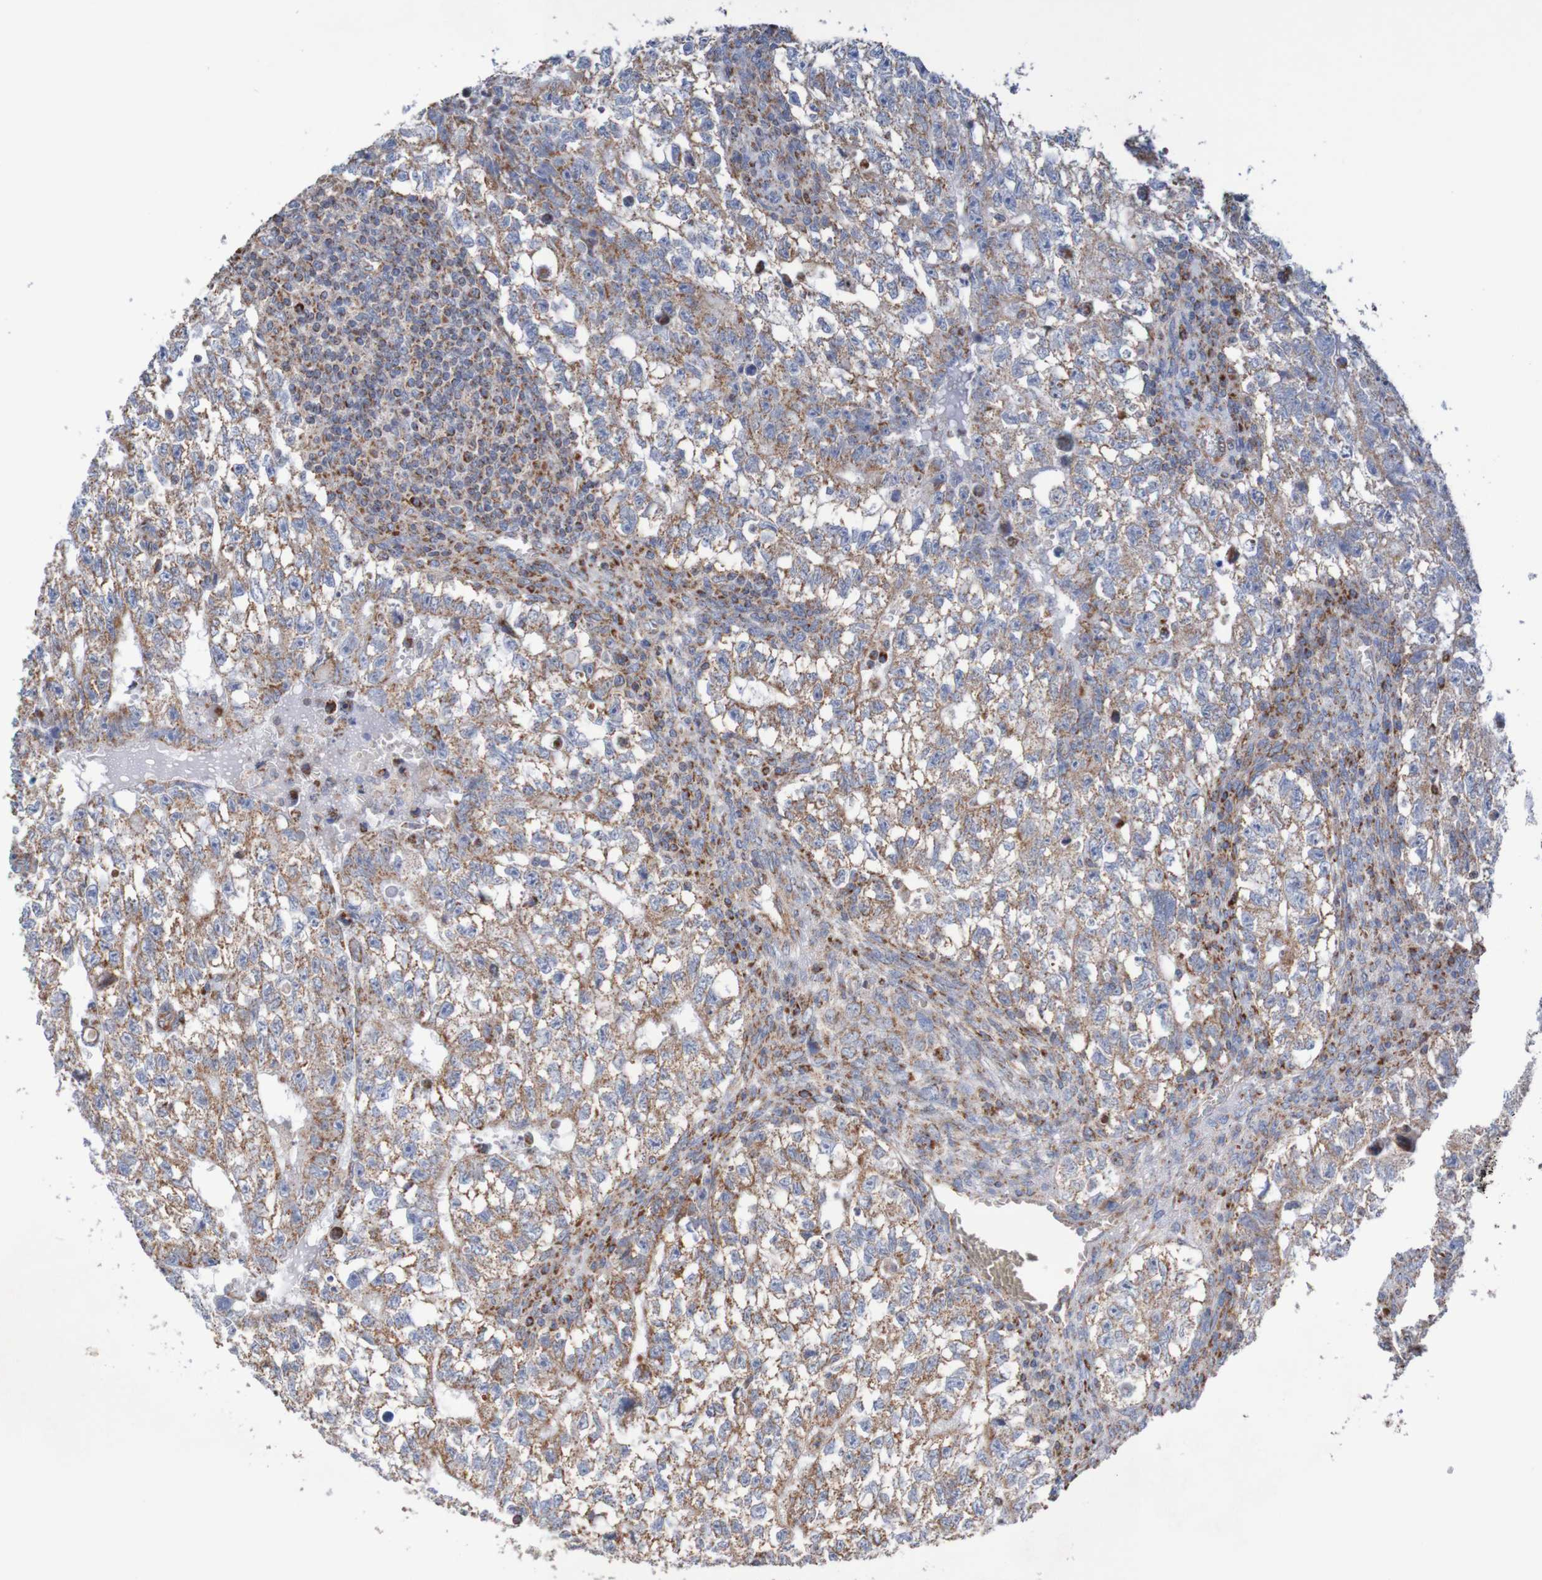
{"staining": {"intensity": "moderate", "quantity": ">75%", "location": "cytoplasmic/membranous"}, "tissue": "testis cancer", "cell_type": "Tumor cells", "image_type": "cancer", "snomed": [{"axis": "morphology", "description": "Seminoma, NOS"}, {"axis": "morphology", "description": "Carcinoma, Embryonal, NOS"}, {"axis": "topography", "description": "Testis"}], "caption": "Testis cancer stained with DAB (3,3'-diaminobenzidine) immunohistochemistry (IHC) exhibits medium levels of moderate cytoplasmic/membranous staining in approximately >75% of tumor cells.", "gene": "MMEL1", "patient": {"sex": "male", "age": 38}}